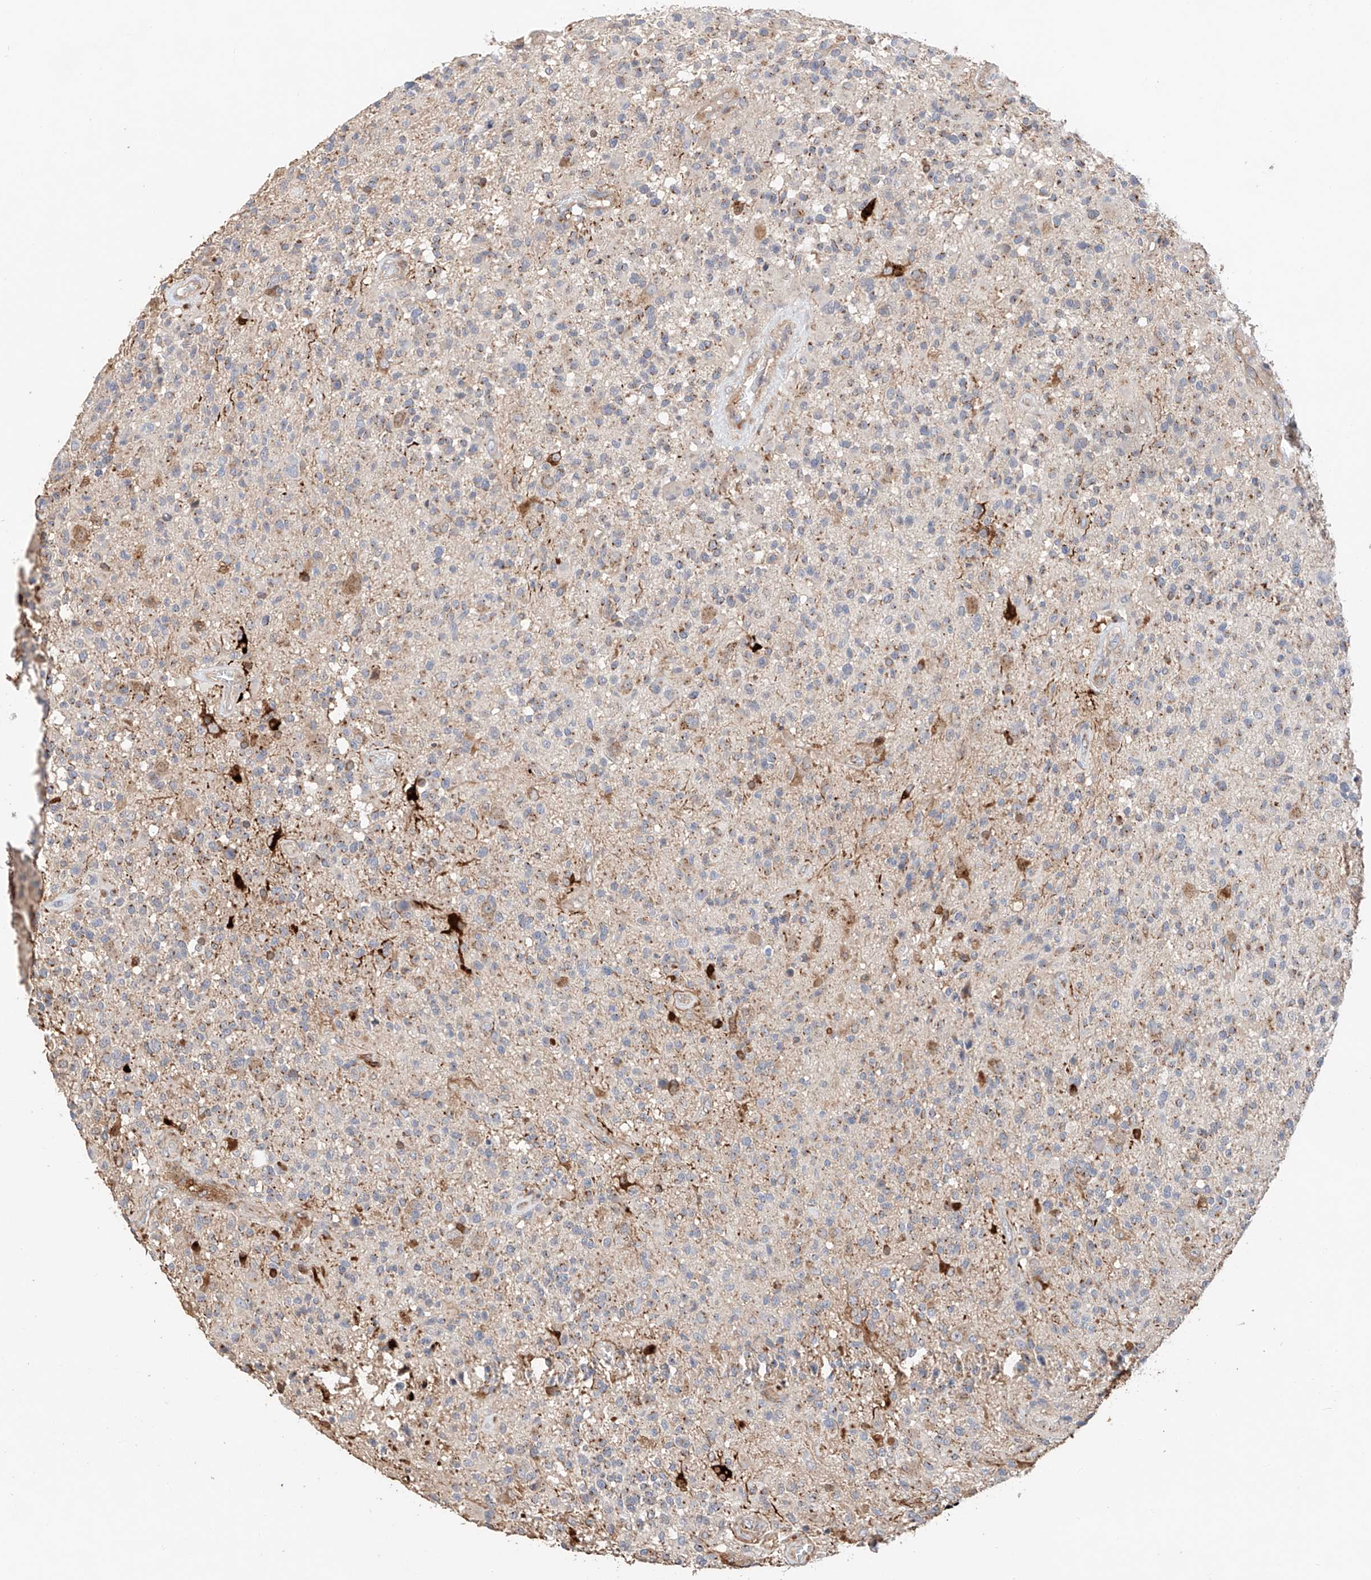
{"staining": {"intensity": "weak", "quantity": "25%-75%", "location": "cytoplasmic/membranous"}, "tissue": "glioma", "cell_type": "Tumor cells", "image_type": "cancer", "snomed": [{"axis": "morphology", "description": "Glioma, malignant, High grade"}, {"axis": "morphology", "description": "Glioblastoma, NOS"}, {"axis": "topography", "description": "Brain"}], "caption": "Immunohistochemical staining of malignant high-grade glioma demonstrates weak cytoplasmic/membranous protein expression in about 25%-75% of tumor cells.", "gene": "MOSPD1", "patient": {"sex": "male", "age": 60}}